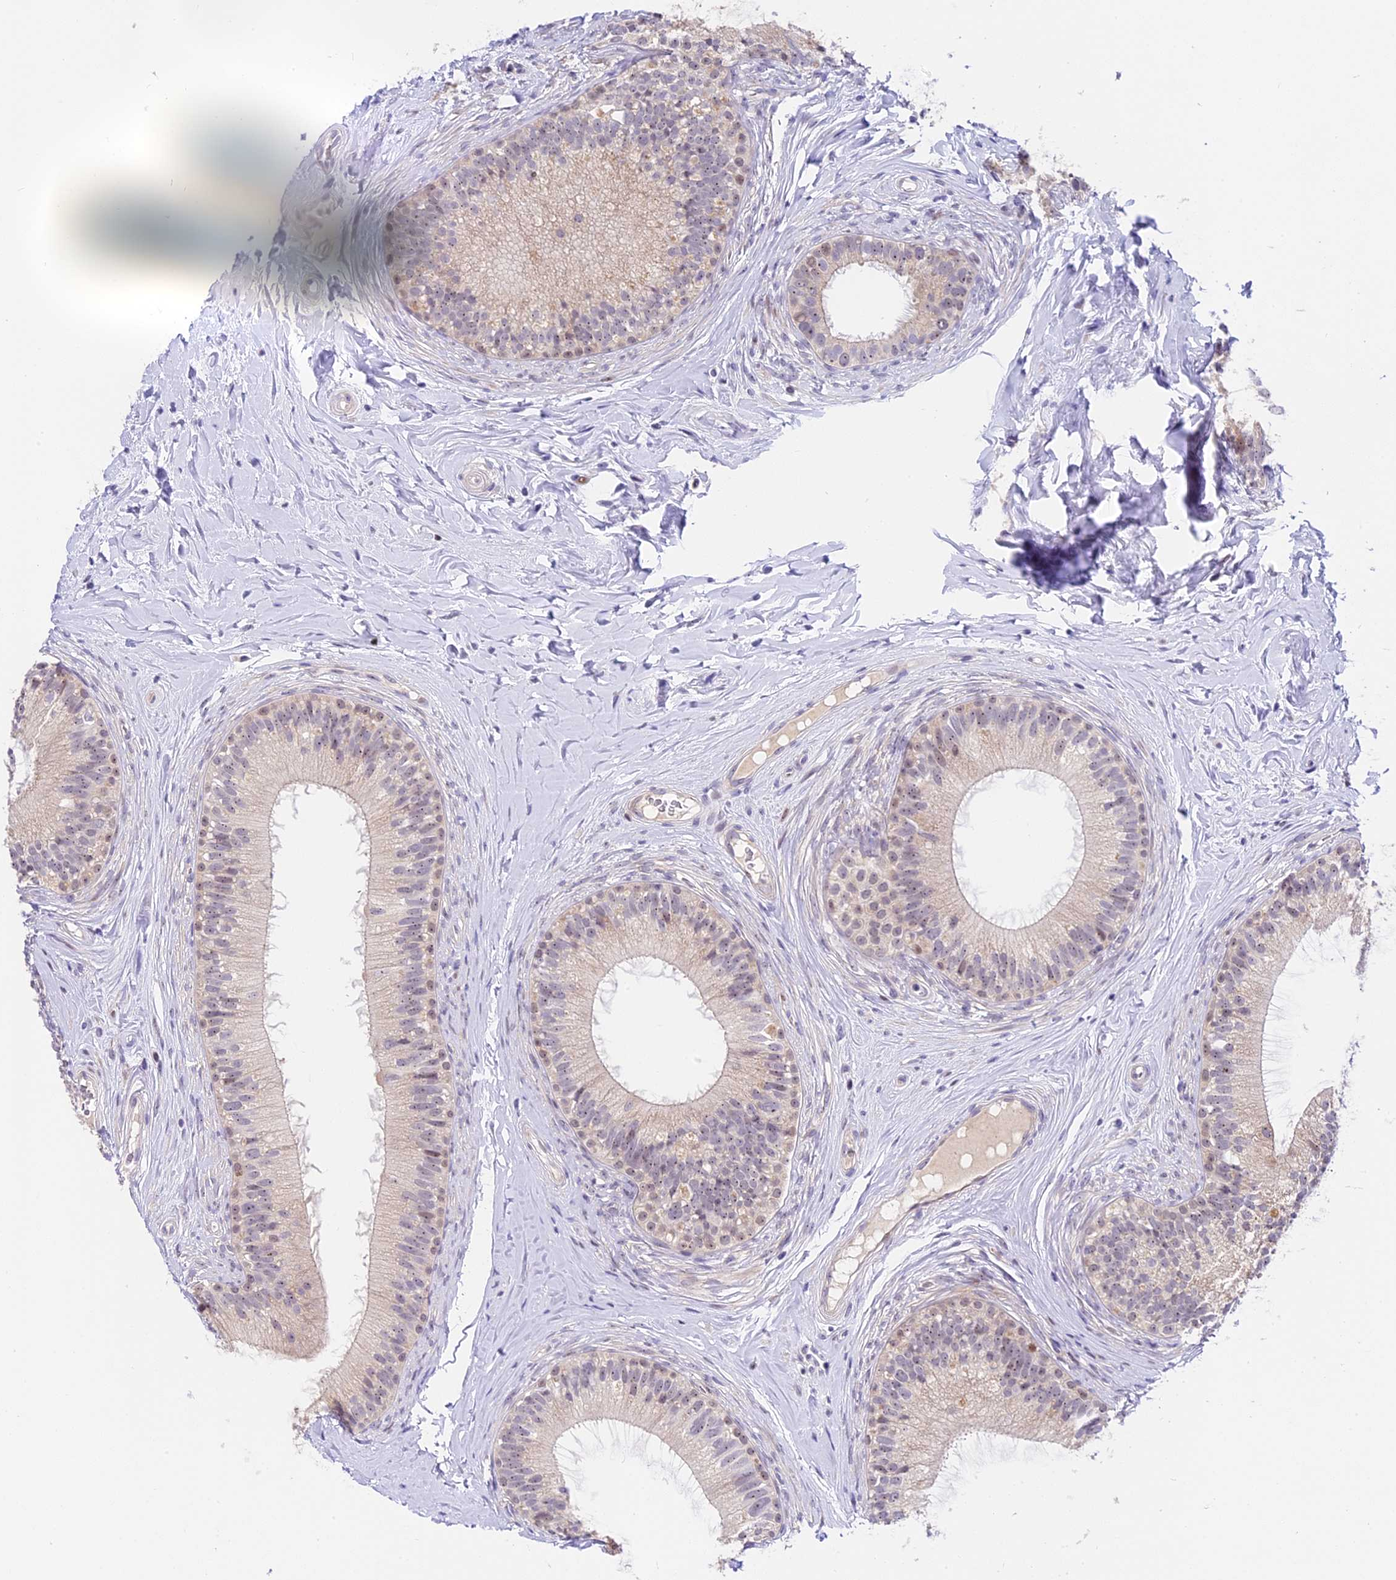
{"staining": {"intensity": "moderate", "quantity": "<25%", "location": "nuclear"}, "tissue": "epididymis", "cell_type": "Glandular cells", "image_type": "normal", "snomed": [{"axis": "morphology", "description": "Normal tissue, NOS"}, {"axis": "topography", "description": "Epididymis"}], "caption": "Epididymis stained with DAB (3,3'-diaminobenzidine) immunohistochemistry (IHC) exhibits low levels of moderate nuclear positivity in about <25% of glandular cells. The protein is shown in brown color, while the nuclei are stained blue.", "gene": "MIDN", "patient": {"sex": "male", "age": 33}}